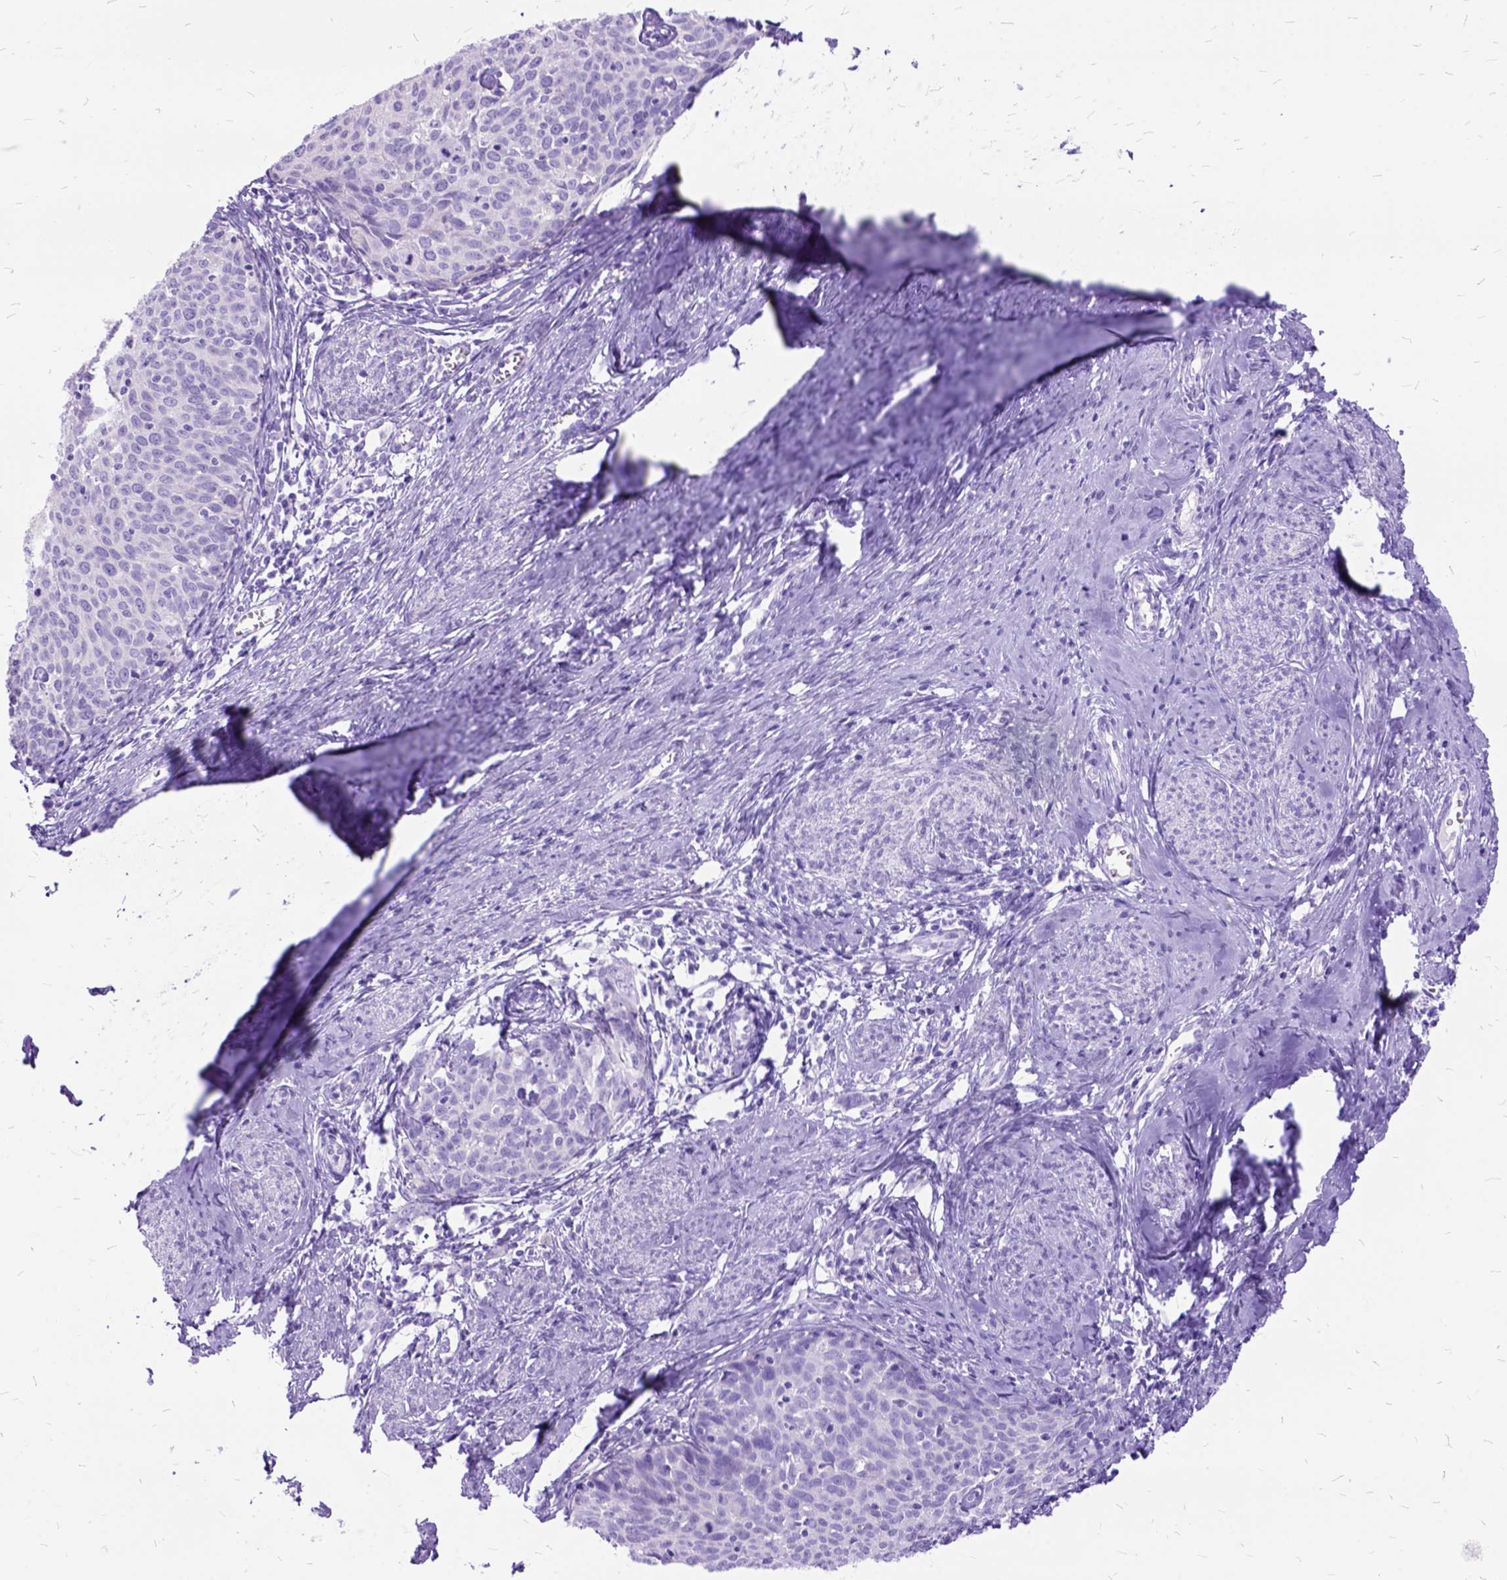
{"staining": {"intensity": "negative", "quantity": "none", "location": "none"}, "tissue": "cervical cancer", "cell_type": "Tumor cells", "image_type": "cancer", "snomed": [{"axis": "morphology", "description": "Squamous cell carcinoma, NOS"}, {"axis": "topography", "description": "Cervix"}], "caption": "This is an immunohistochemistry (IHC) image of cervical cancer (squamous cell carcinoma). There is no positivity in tumor cells.", "gene": "DNAH2", "patient": {"sex": "female", "age": 62}}